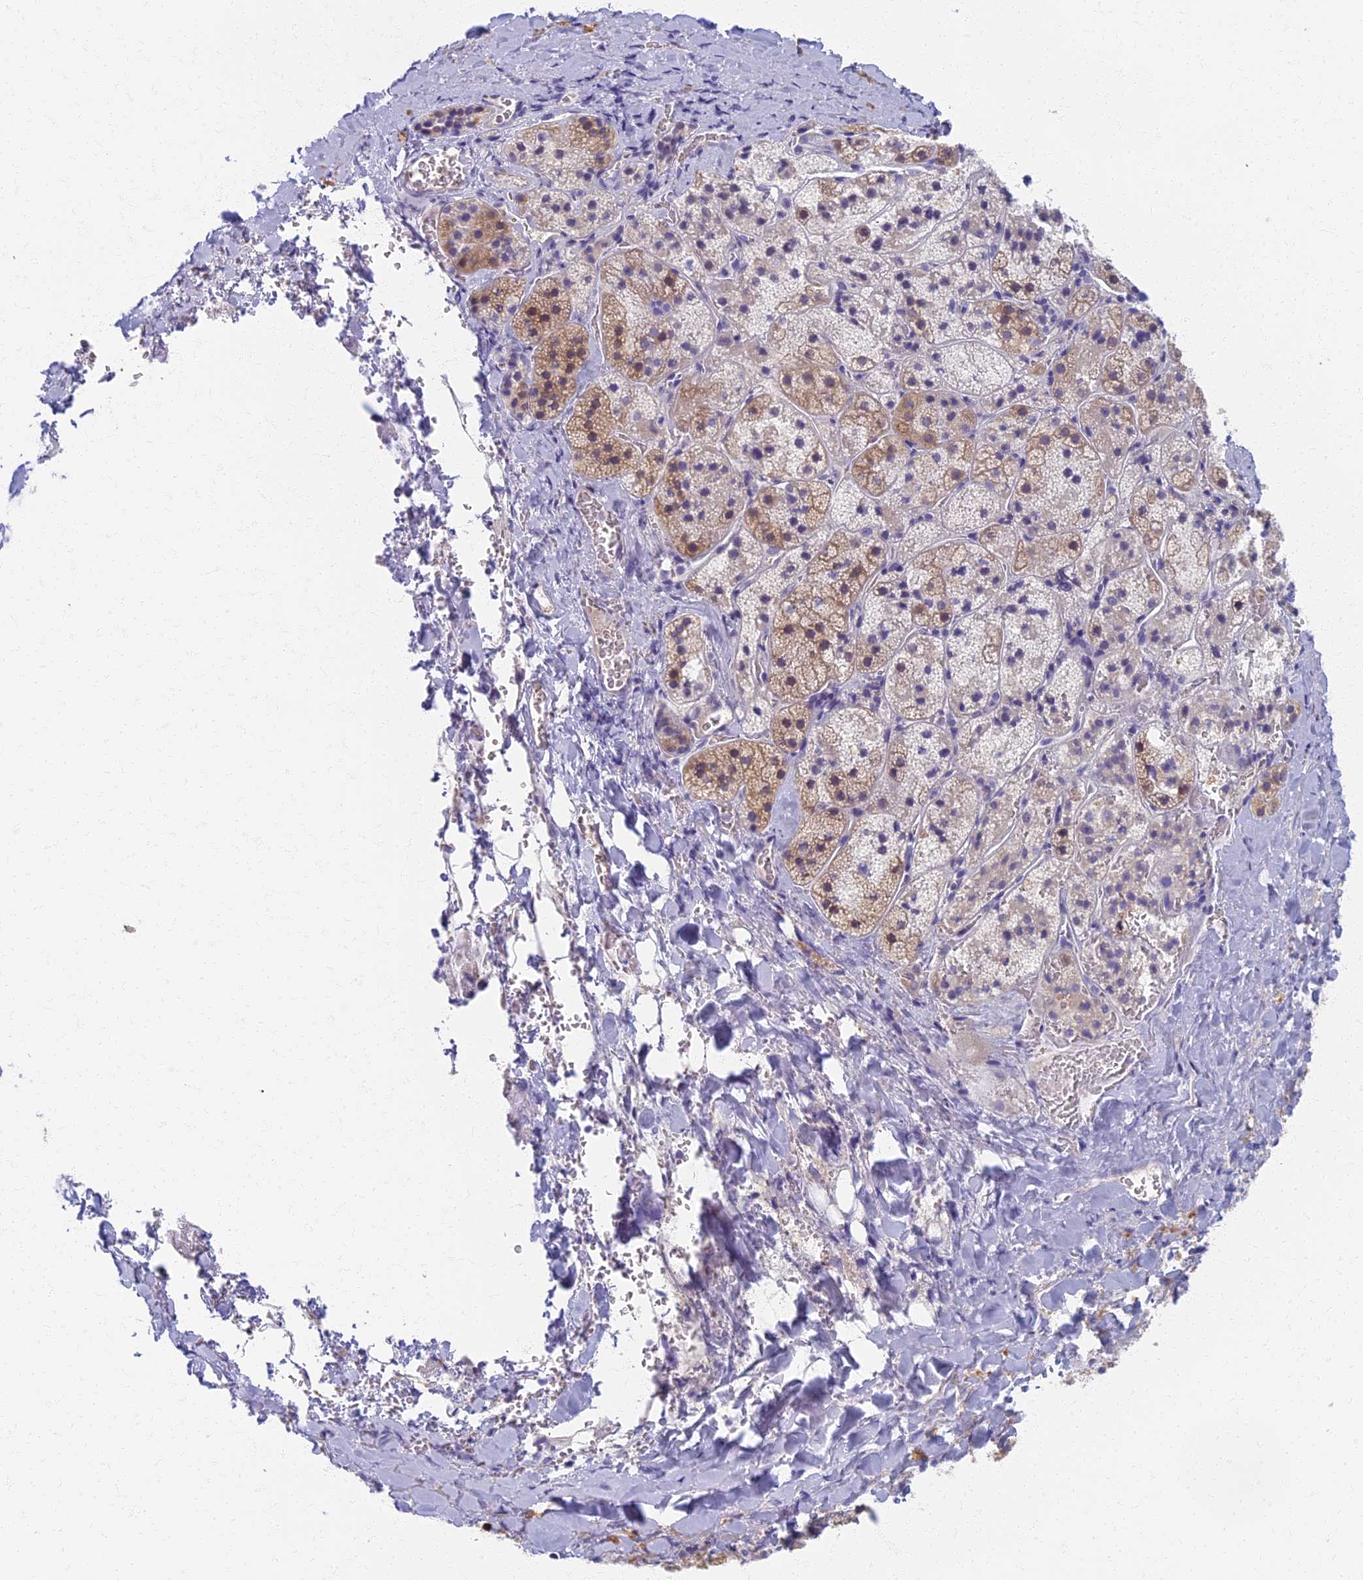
{"staining": {"intensity": "moderate", "quantity": "<25%", "location": "cytoplasmic/membranous"}, "tissue": "adrenal gland", "cell_type": "Glandular cells", "image_type": "normal", "snomed": [{"axis": "morphology", "description": "Normal tissue, NOS"}, {"axis": "topography", "description": "Adrenal gland"}], "caption": "Adrenal gland stained with a brown dye demonstrates moderate cytoplasmic/membranous positive expression in approximately <25% of glandular cells.", "gene": "AP4E1", "patient": {"sex": "female", "age": 44}}